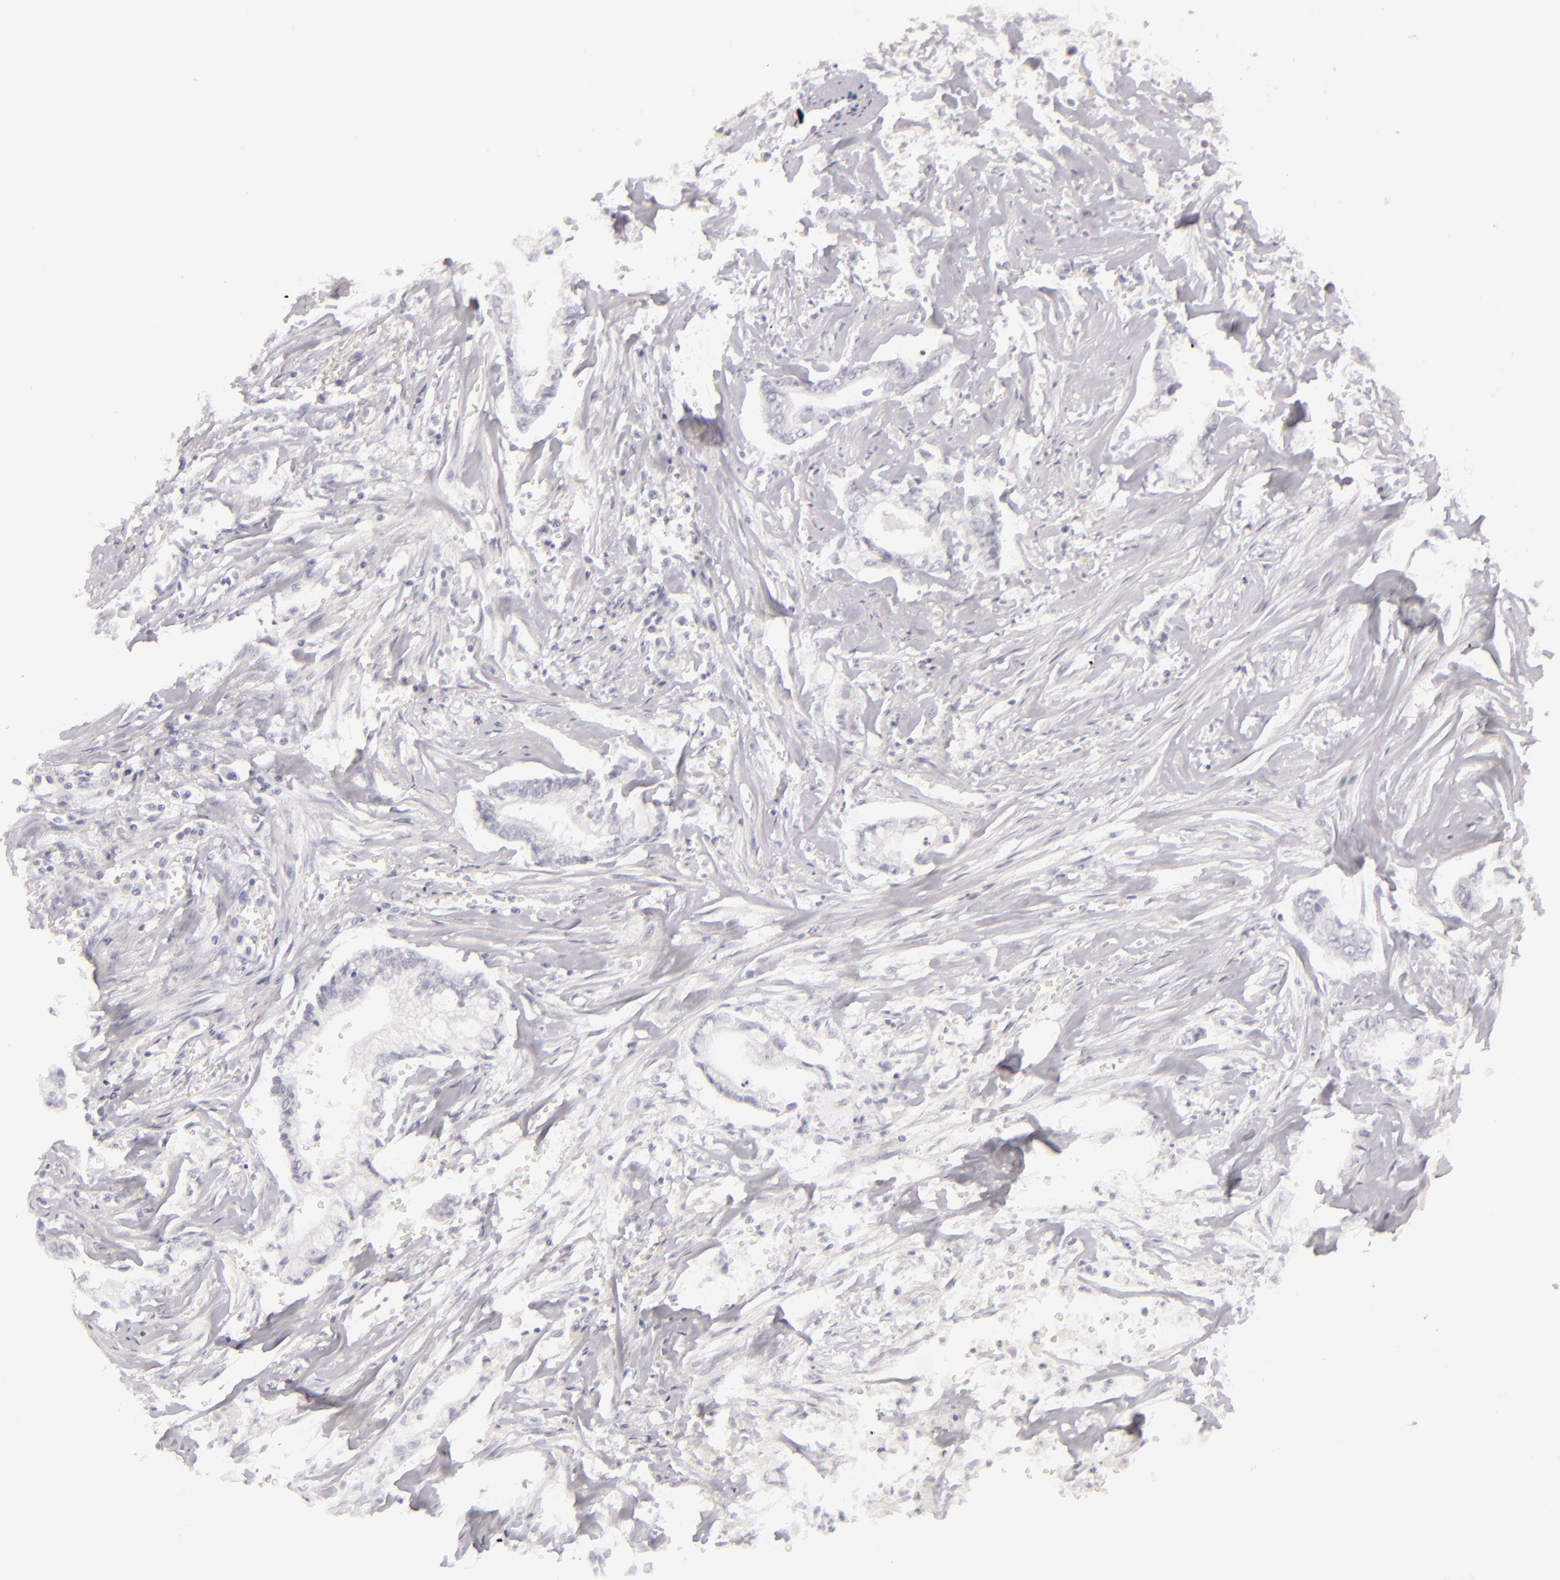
{"staining": {"intensity": "negative", "quantity": "none", "location": "none"}, "tissue": "liver cancer", "cell_type": "Tumor cells", "image_type": "cancer", "snomed": [{"axis": "morphology", "description": "Cholangiocarcinoma"}, {"axis": "topography", "description": "Liver"}], "caption": "The IHC micrograph has no significant expression in tumor cells of liver cancer (cholangiocarcinoma) tissue. (IHC, brightfield microscopy, high magnification).", "gene": "CDX2", "patient": {"sex": "male", "age": 57}}